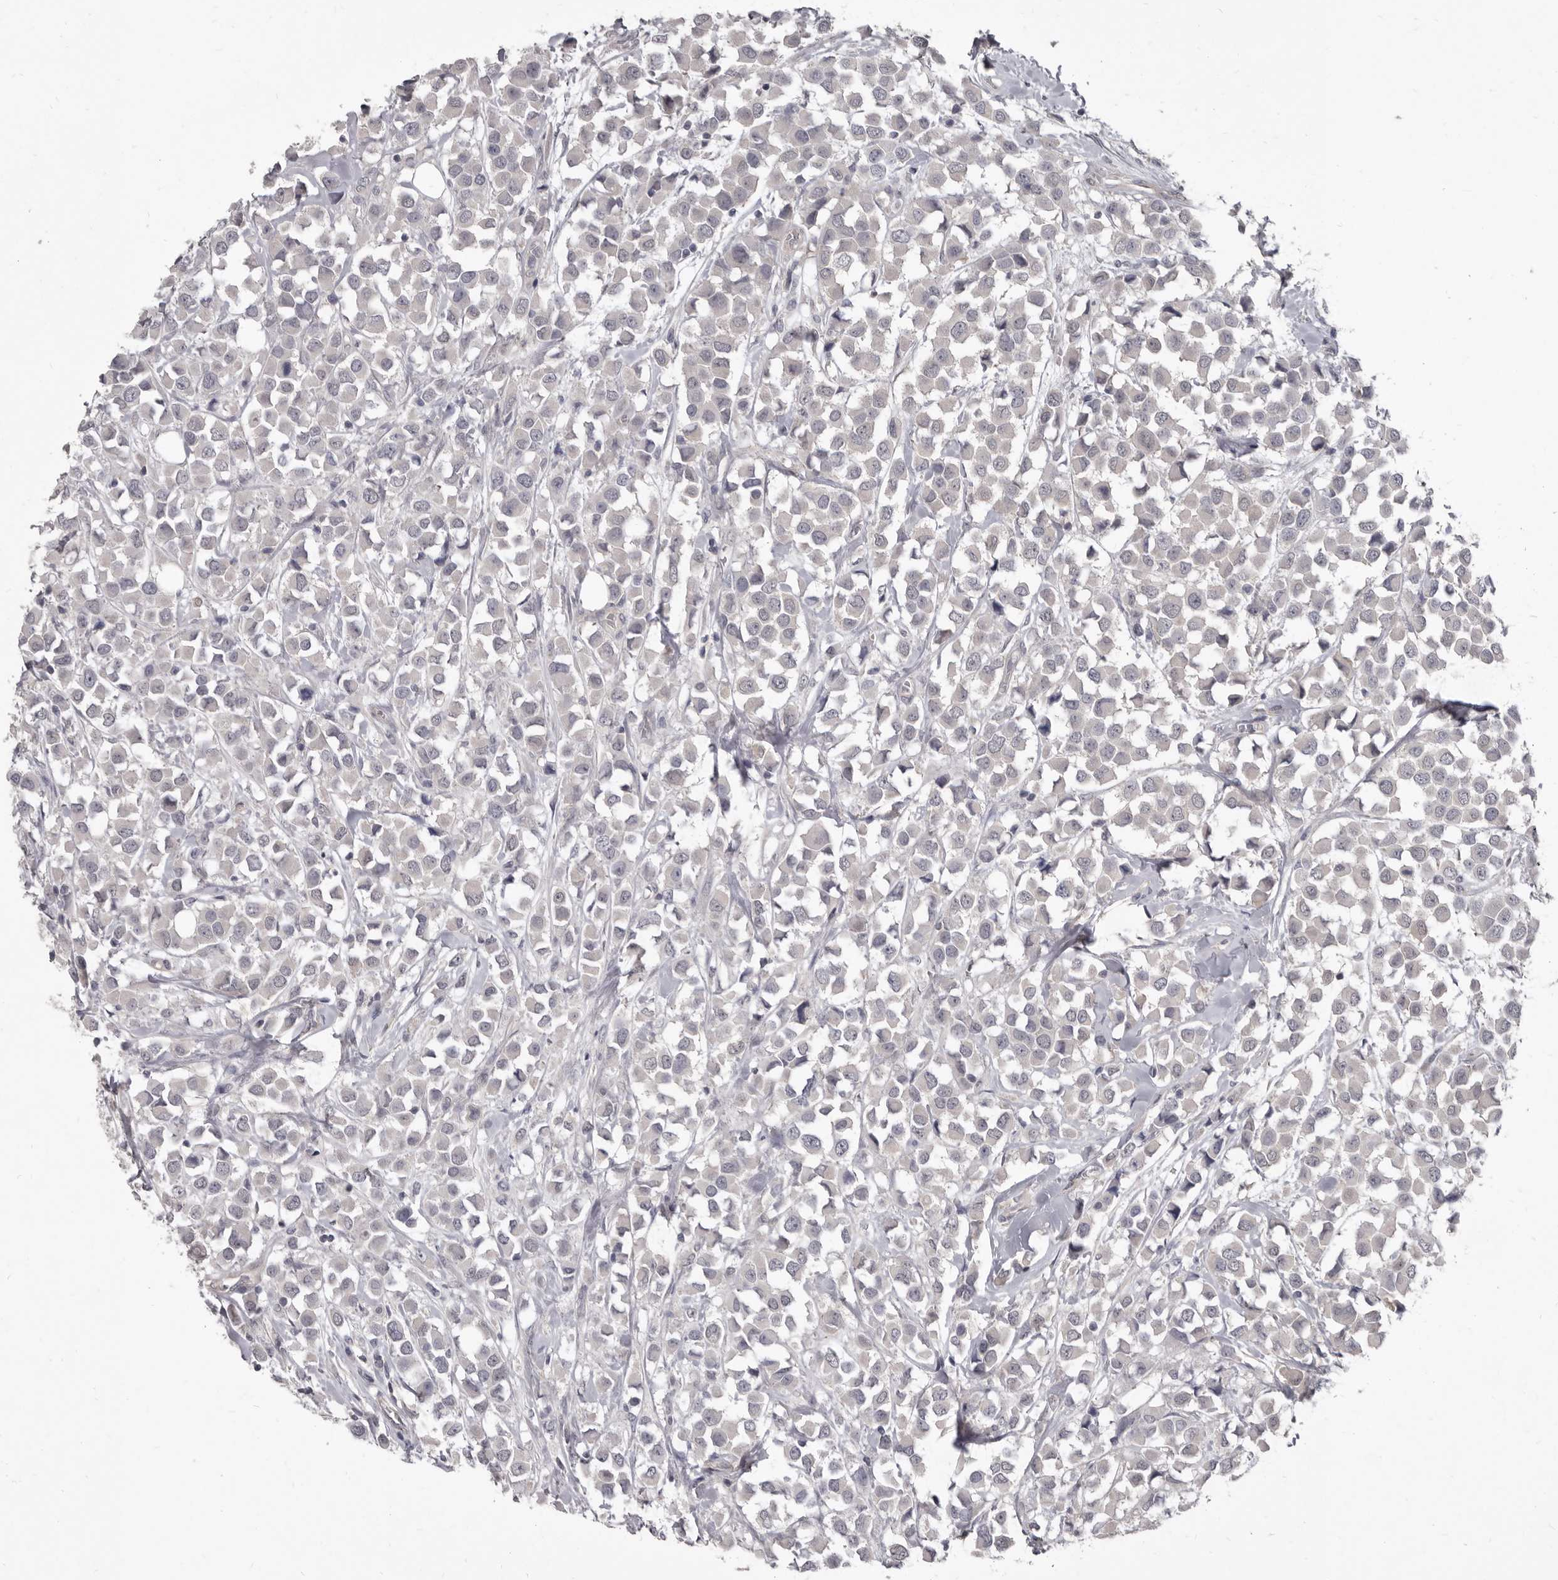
{"staining": {"intensity": "negative", "quantity": "none", "location": "none"}, "tissue": "breast cancer", "cell_type": "Tumor cells", "image_type": "cancer", "snomed": [{"axis": "morphology", "description": "Duct carcinoma"}, {"axis": "topography", "description": "Breast"}], "caption": "This is a photomicrograph of IHC staining of breast cancer (invasive ductal carcinoma), which shows no staining in tumor cells.", "gene": "GSK3B", "patient": {"sex": "female", "age": 61}}